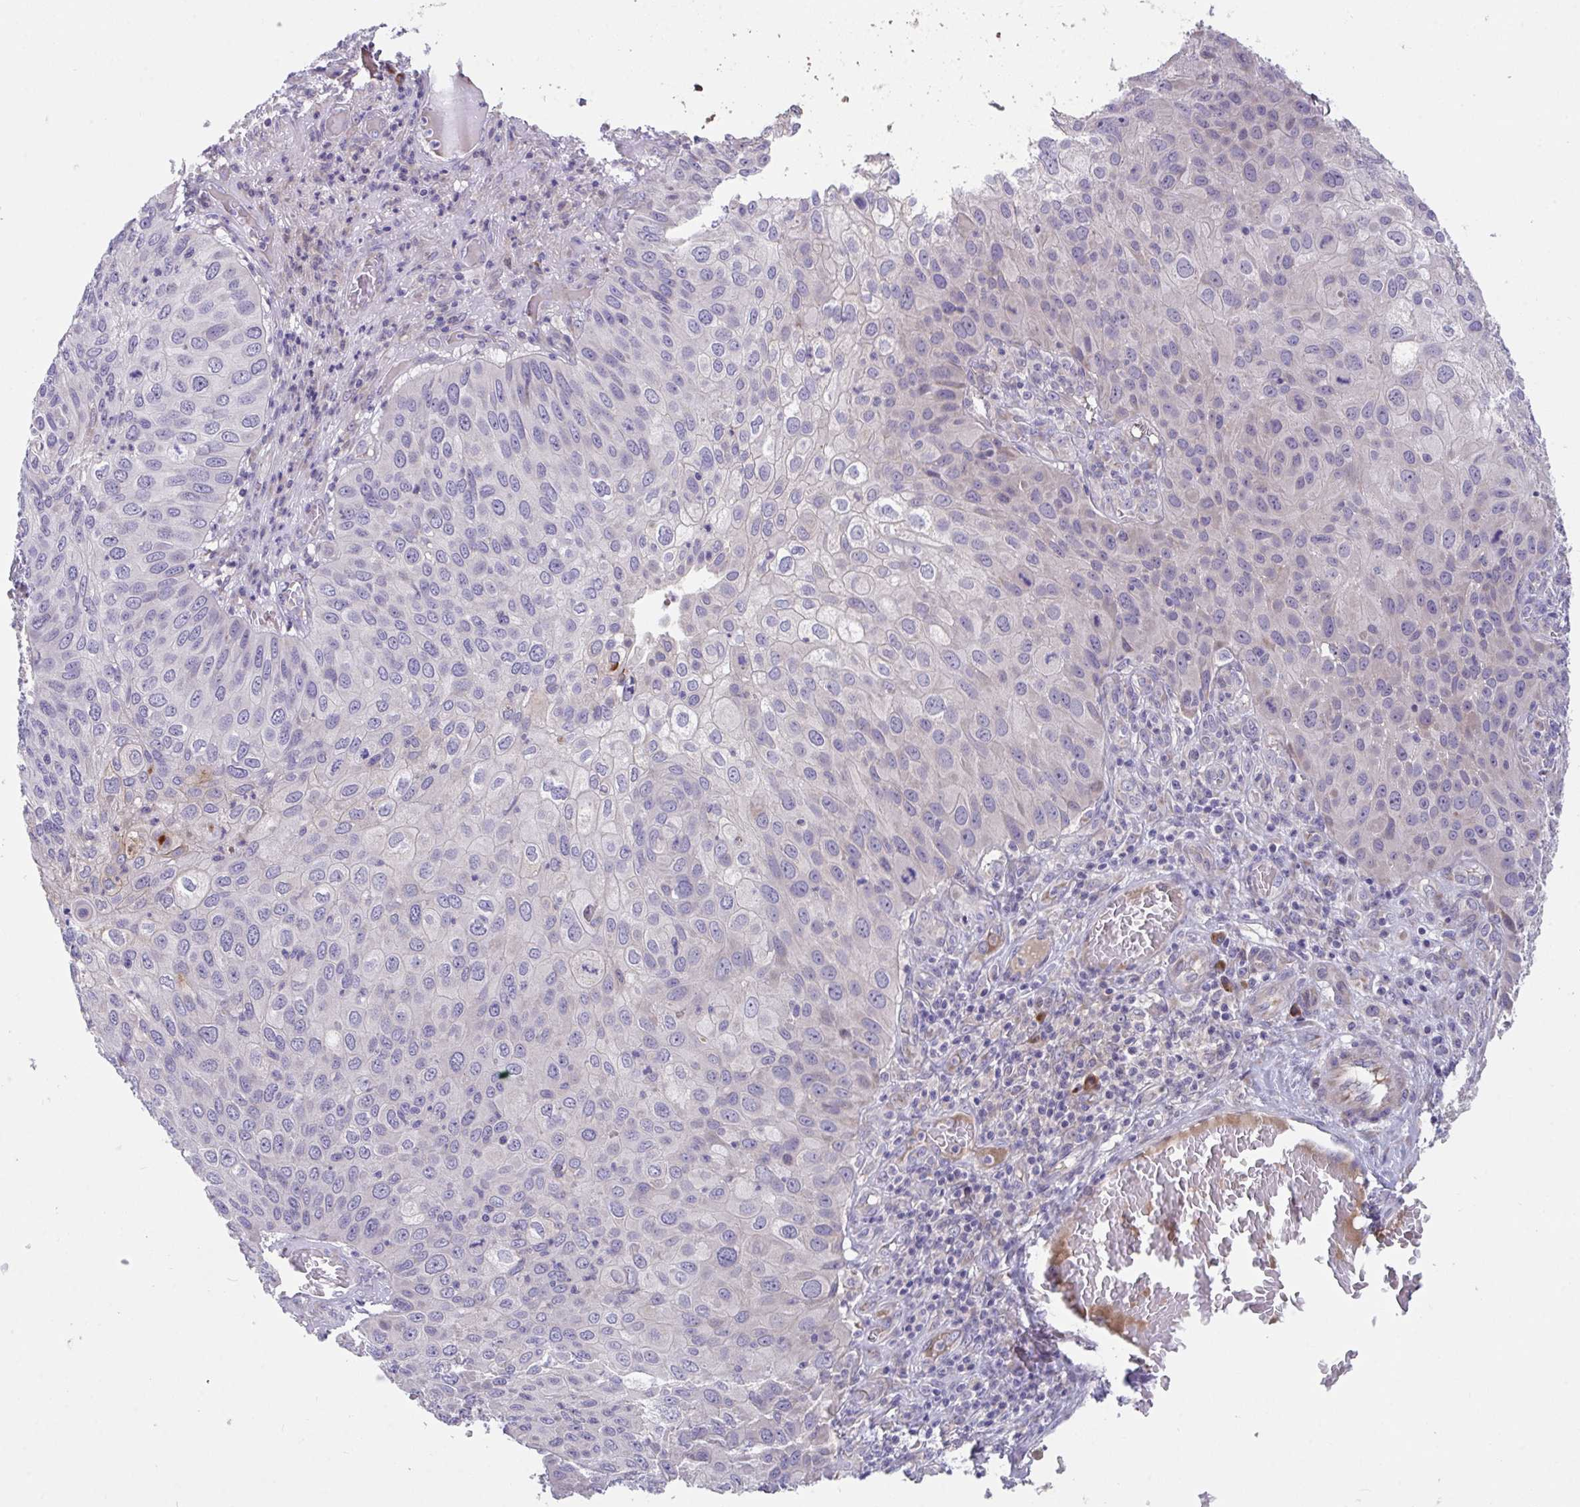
{"staining": {"intensity": "negative", "quantity": "none", "location": "none"}, "tissue": "skin cancer", "cell_type": "Tumor cells", "image_type": "cancer", "snomed": [{"axis": "morphology", "description": "Squamous cell carcinoma, NOS"}, {"axis": "topography", "description": "Skin"}], "caption": "IHC image of skin squamous cell carcinoma stained for a protein (brown), which reveals no staining in tumor cells.", "gene": "SUSD4", "patient": {"sex": "male", "age": 87}}